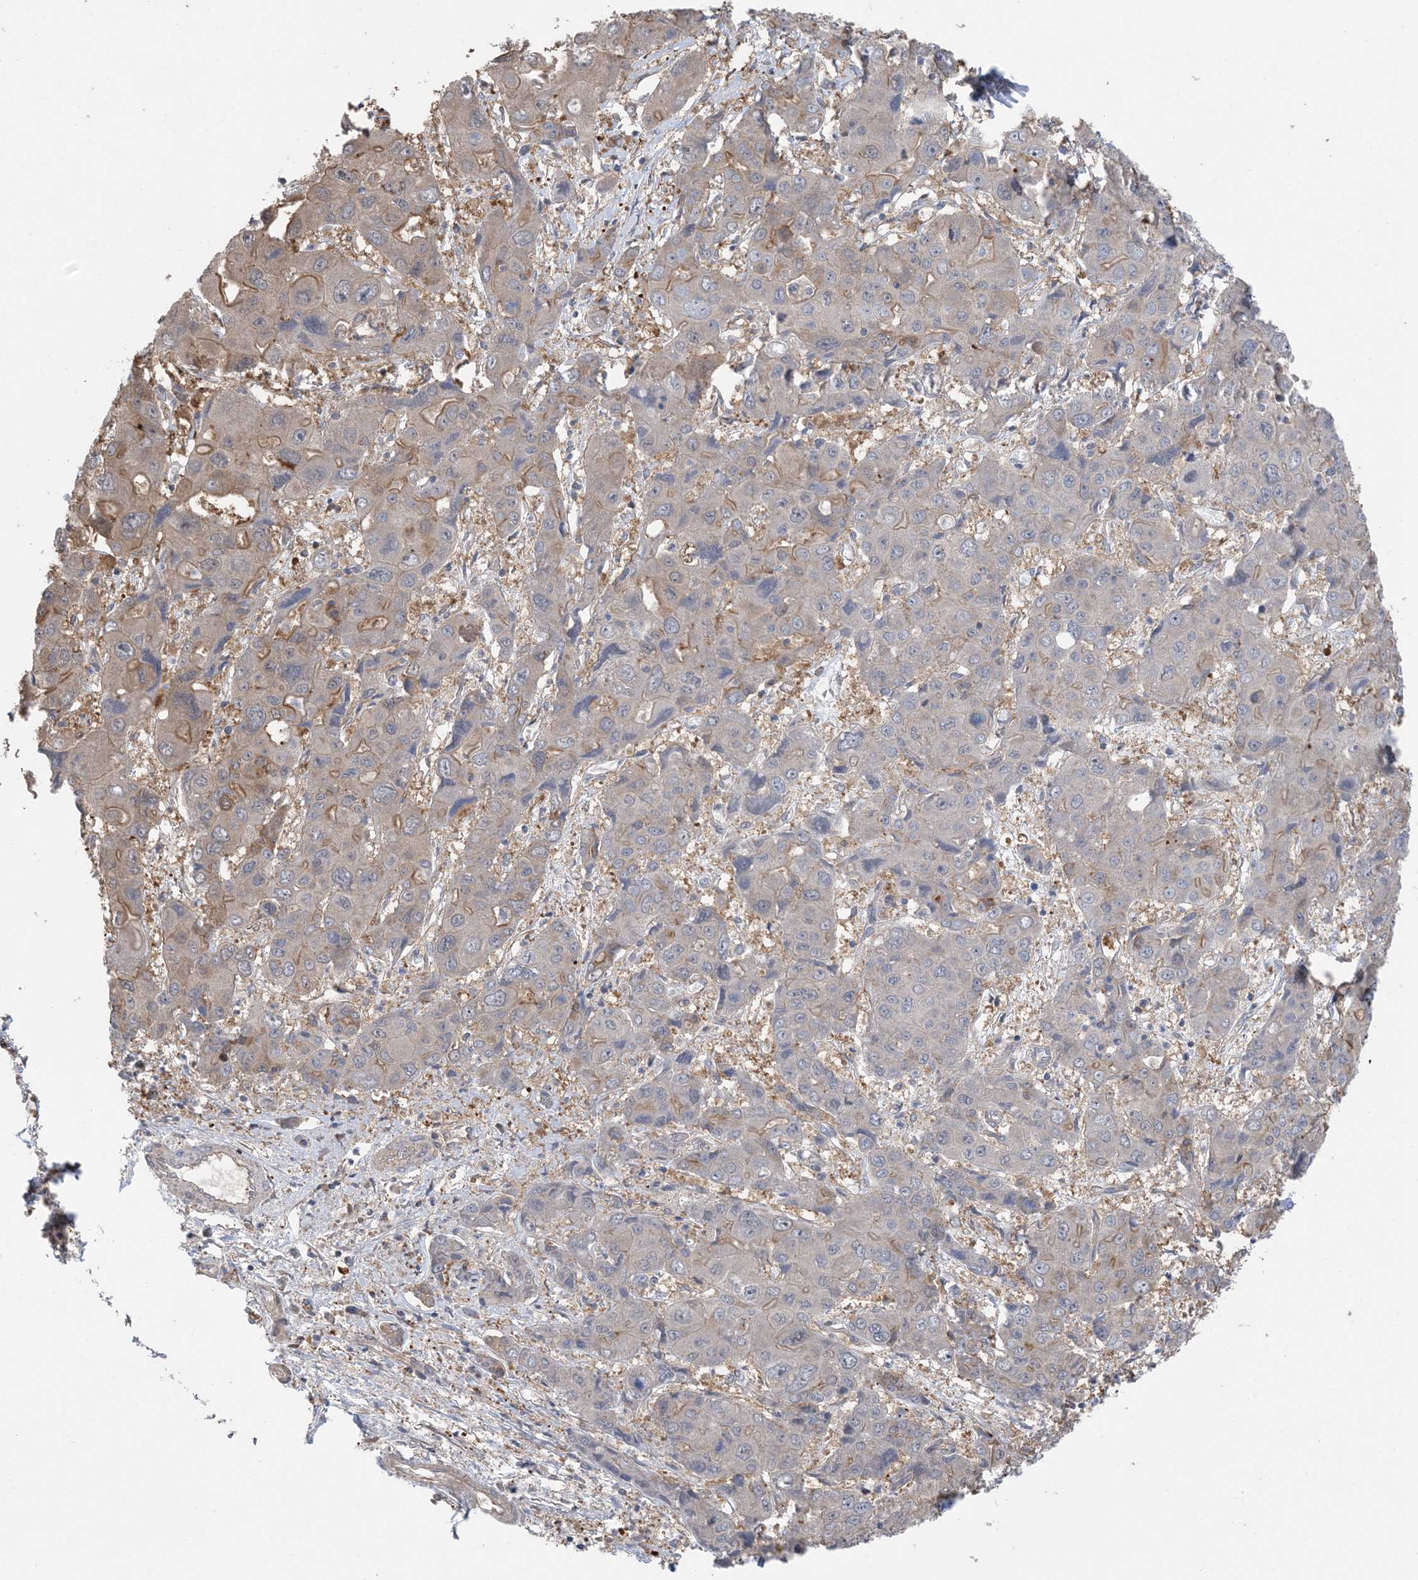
{"staining": {"intensity": "moderate", "quantity": "<25%", "location": "cytoplasmic/membranous"}, "tissue": "liver cancer", "cell_type": "Tumor cells", "image_type": "cancer", "snomed": [{"axis": "morphology", "description": "Cholangiocarcinoma"}, {"axis": "topography", "description": "Liver"}], "caption": "Liver cholangiocarcinoma stained with DAB (3,3'-diaminobenzidine) IHC shows low levels of moderate cytoplasmic/membranous positivity in about <25% of tumor cells.", "gene": "HIKESHI", "patient": {"sex": "male", "age": 67}}